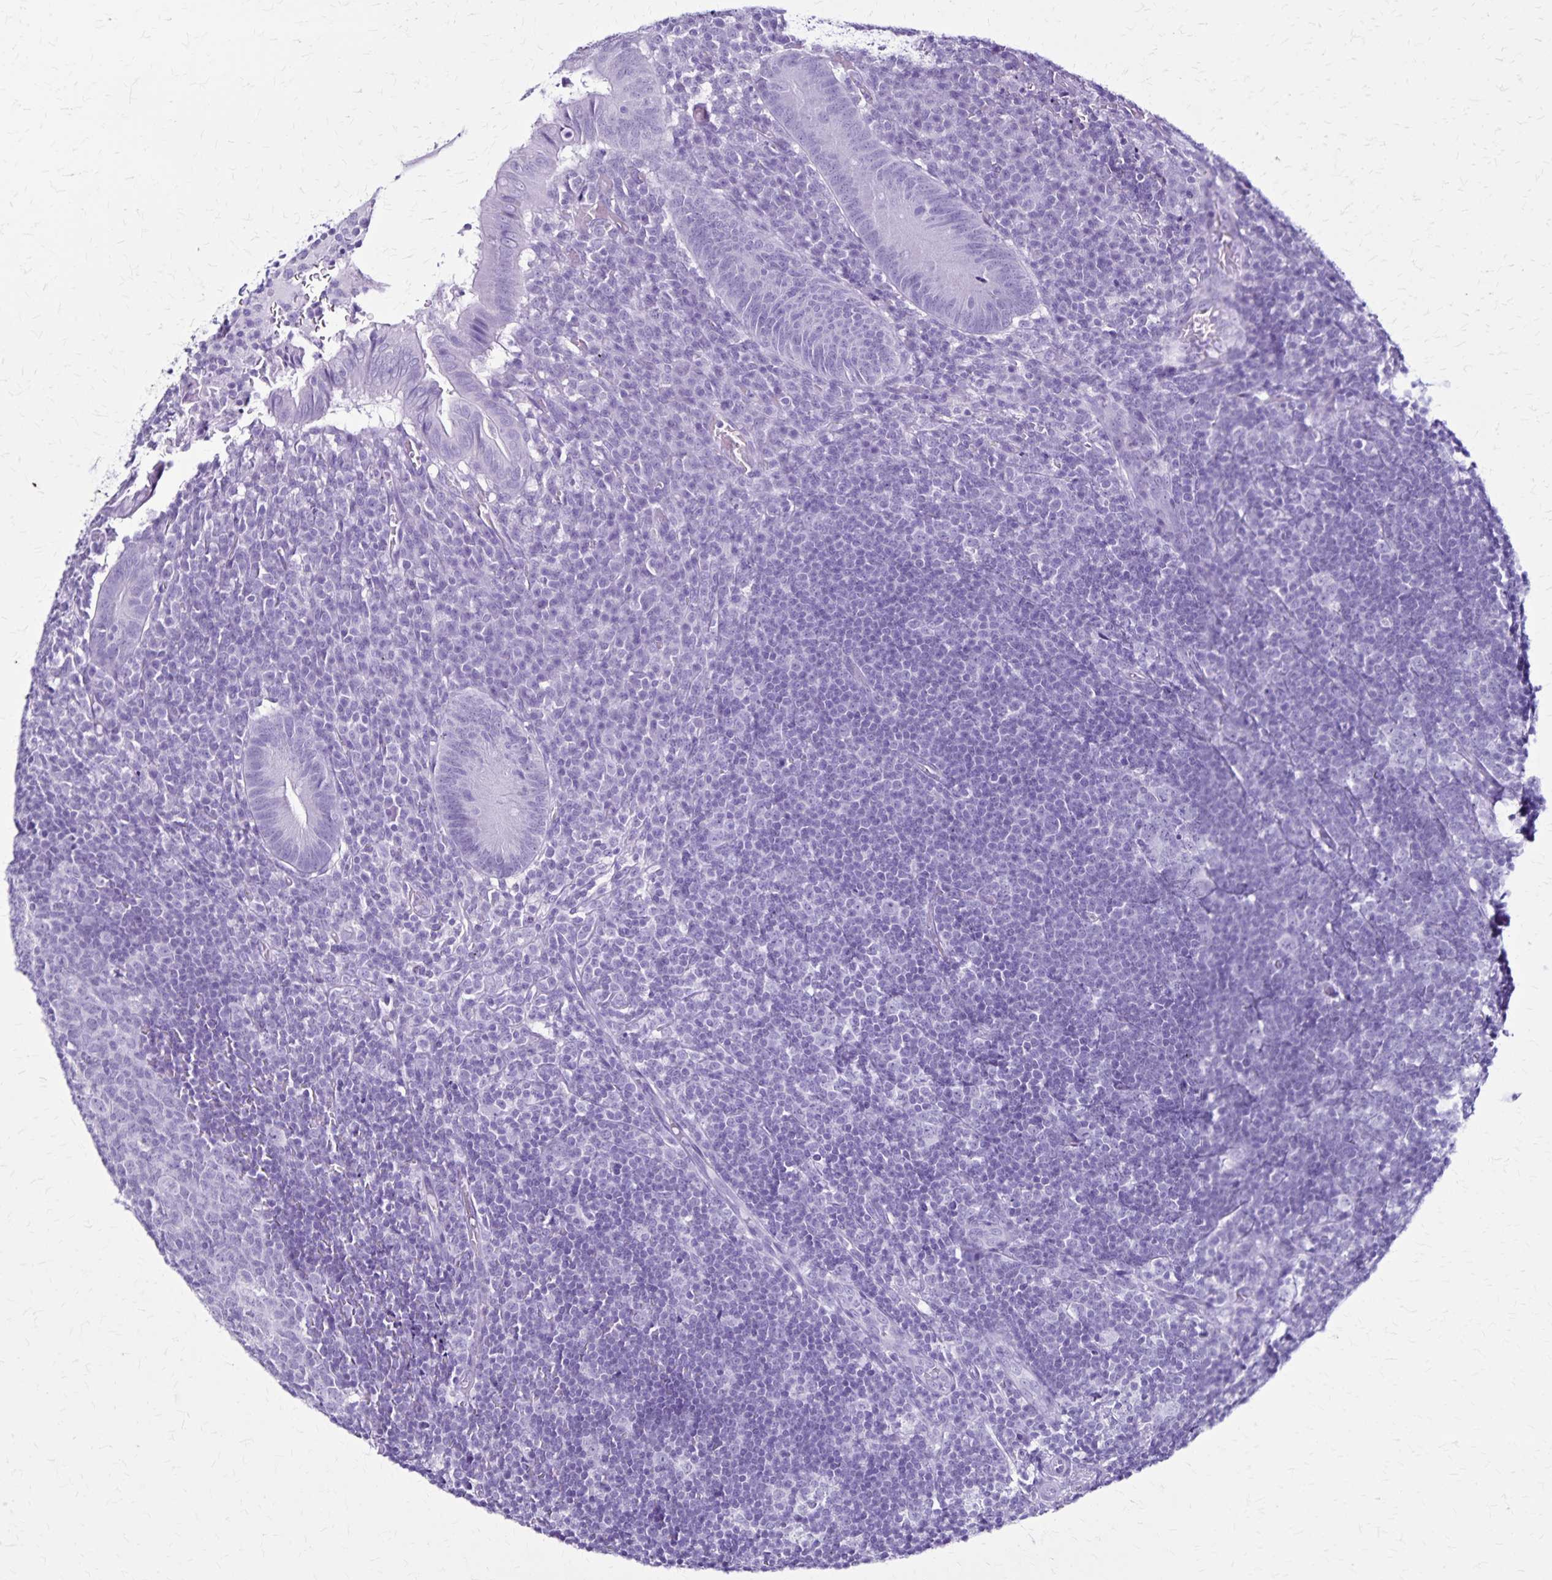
{"staining": {"intensity": "negative", "quantity": "none", "location": "none"}, "tissue": "appendix", "cell_type": "Glandular cells", "image_type": "normal", "snomed": [{"axis": "morphology", "description": "Normal tissue, NOS"}, {"axis": "topography", "description": "Appendix"}], "caption": "The histopathology image exhibits no significant staining in glandular cells of appendix. (Brightfield microscopy of DAB immunohistochemistry at high magnification).", "gene": "KRT2", "patient": {"sex": "male", "age": 18}}